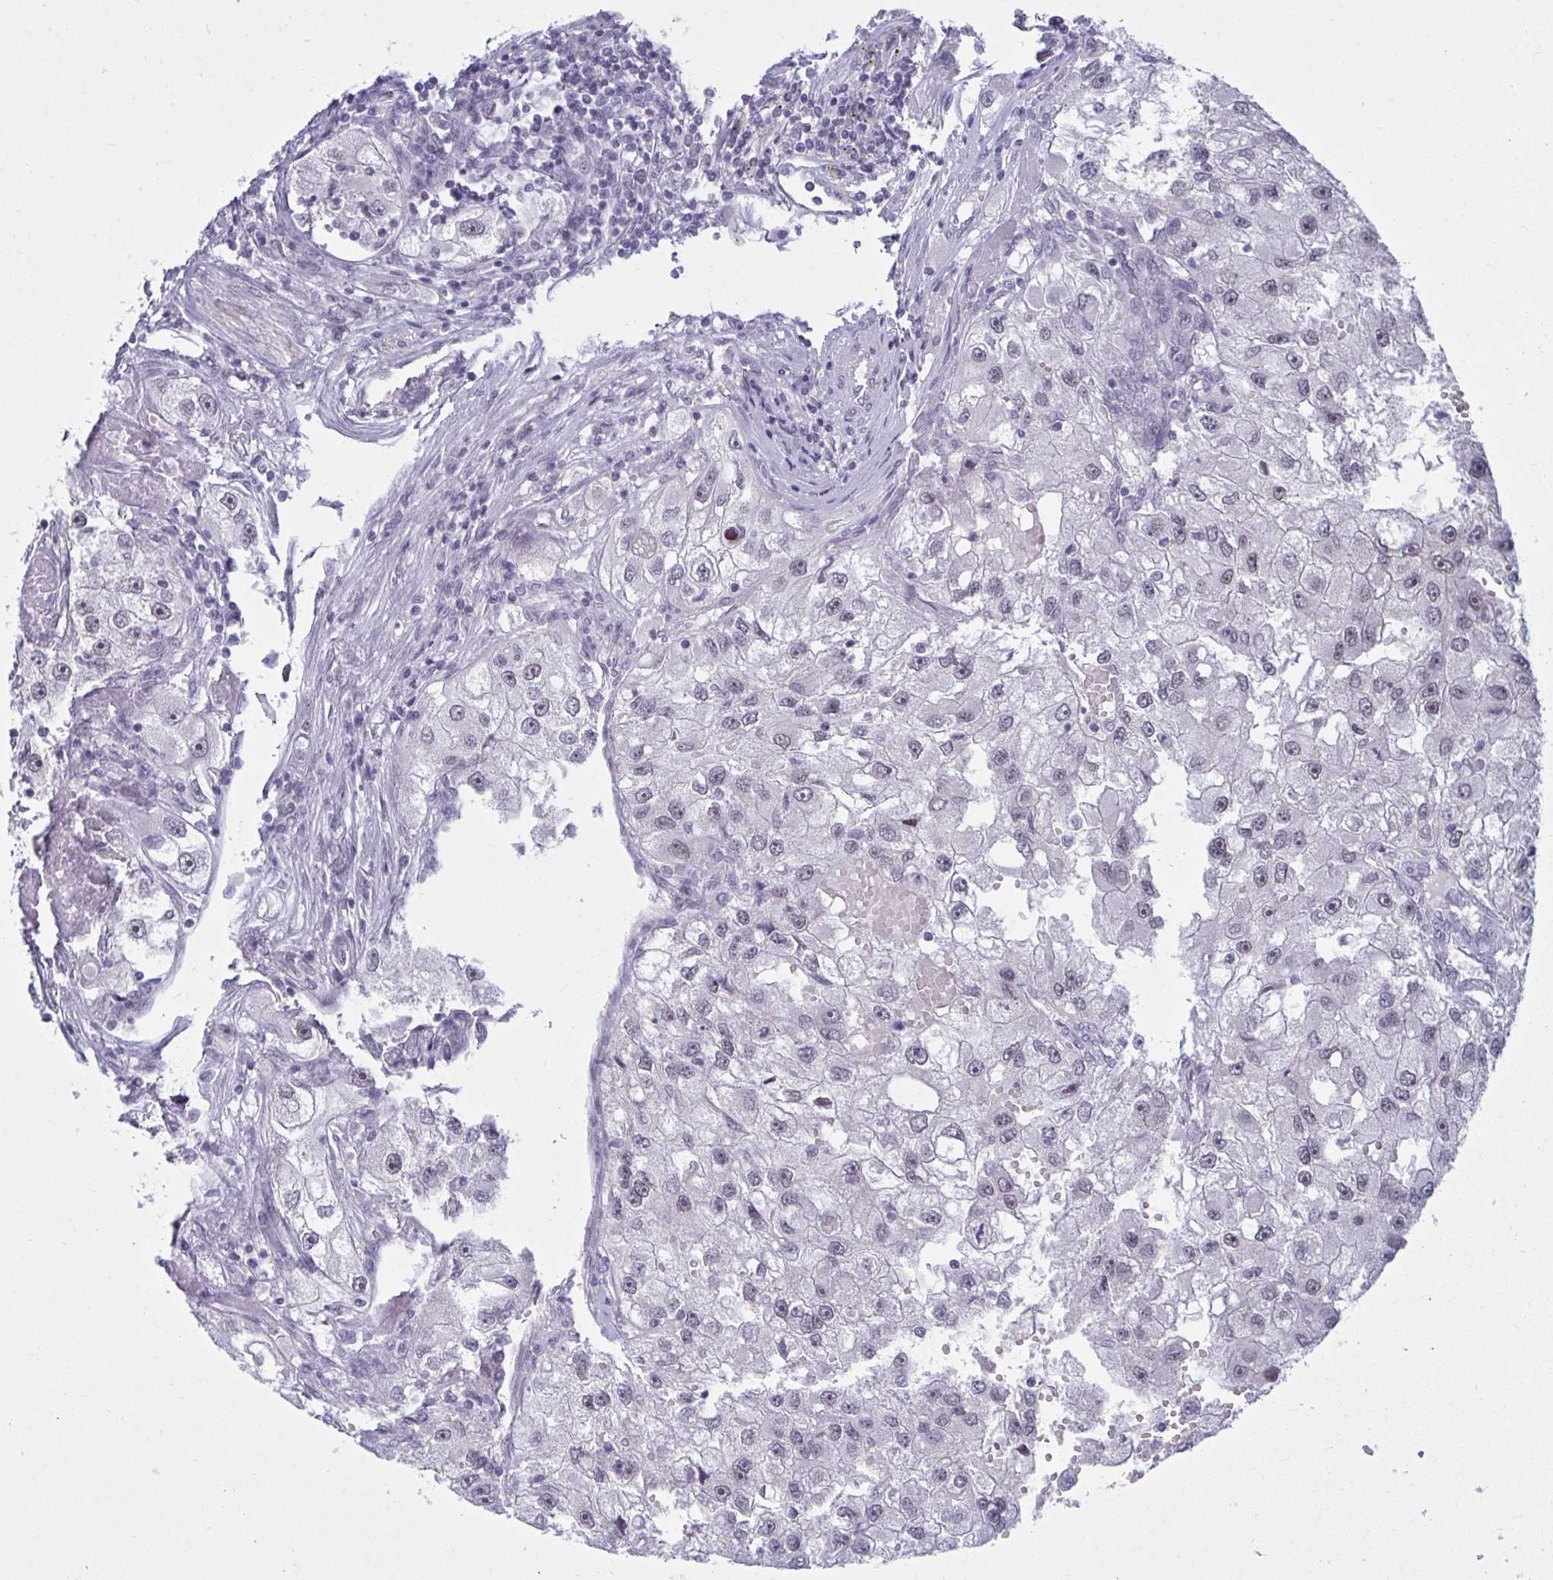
{"staining": {"intensity": "weak", "quantity": "<25%", "location": "nuclear"}, "tissue": "renal cancer", "cell_type": "Tumor cells", "image_type": "cancer", "snomed": [{"axis": "morphology", "description": "Adenocarcinoma, NOS"}, {"axis": "topography", "description": "Kidney"}], "caption": "IHC of human renal adenocarcinoma displays no expression in tumor cells. (DAB immunohistochemistry (IHC) visualized using brightfield microscopy, high magnification).", "gene": "RNASEH1", "patient": {"sex": "male", "age": 63}}